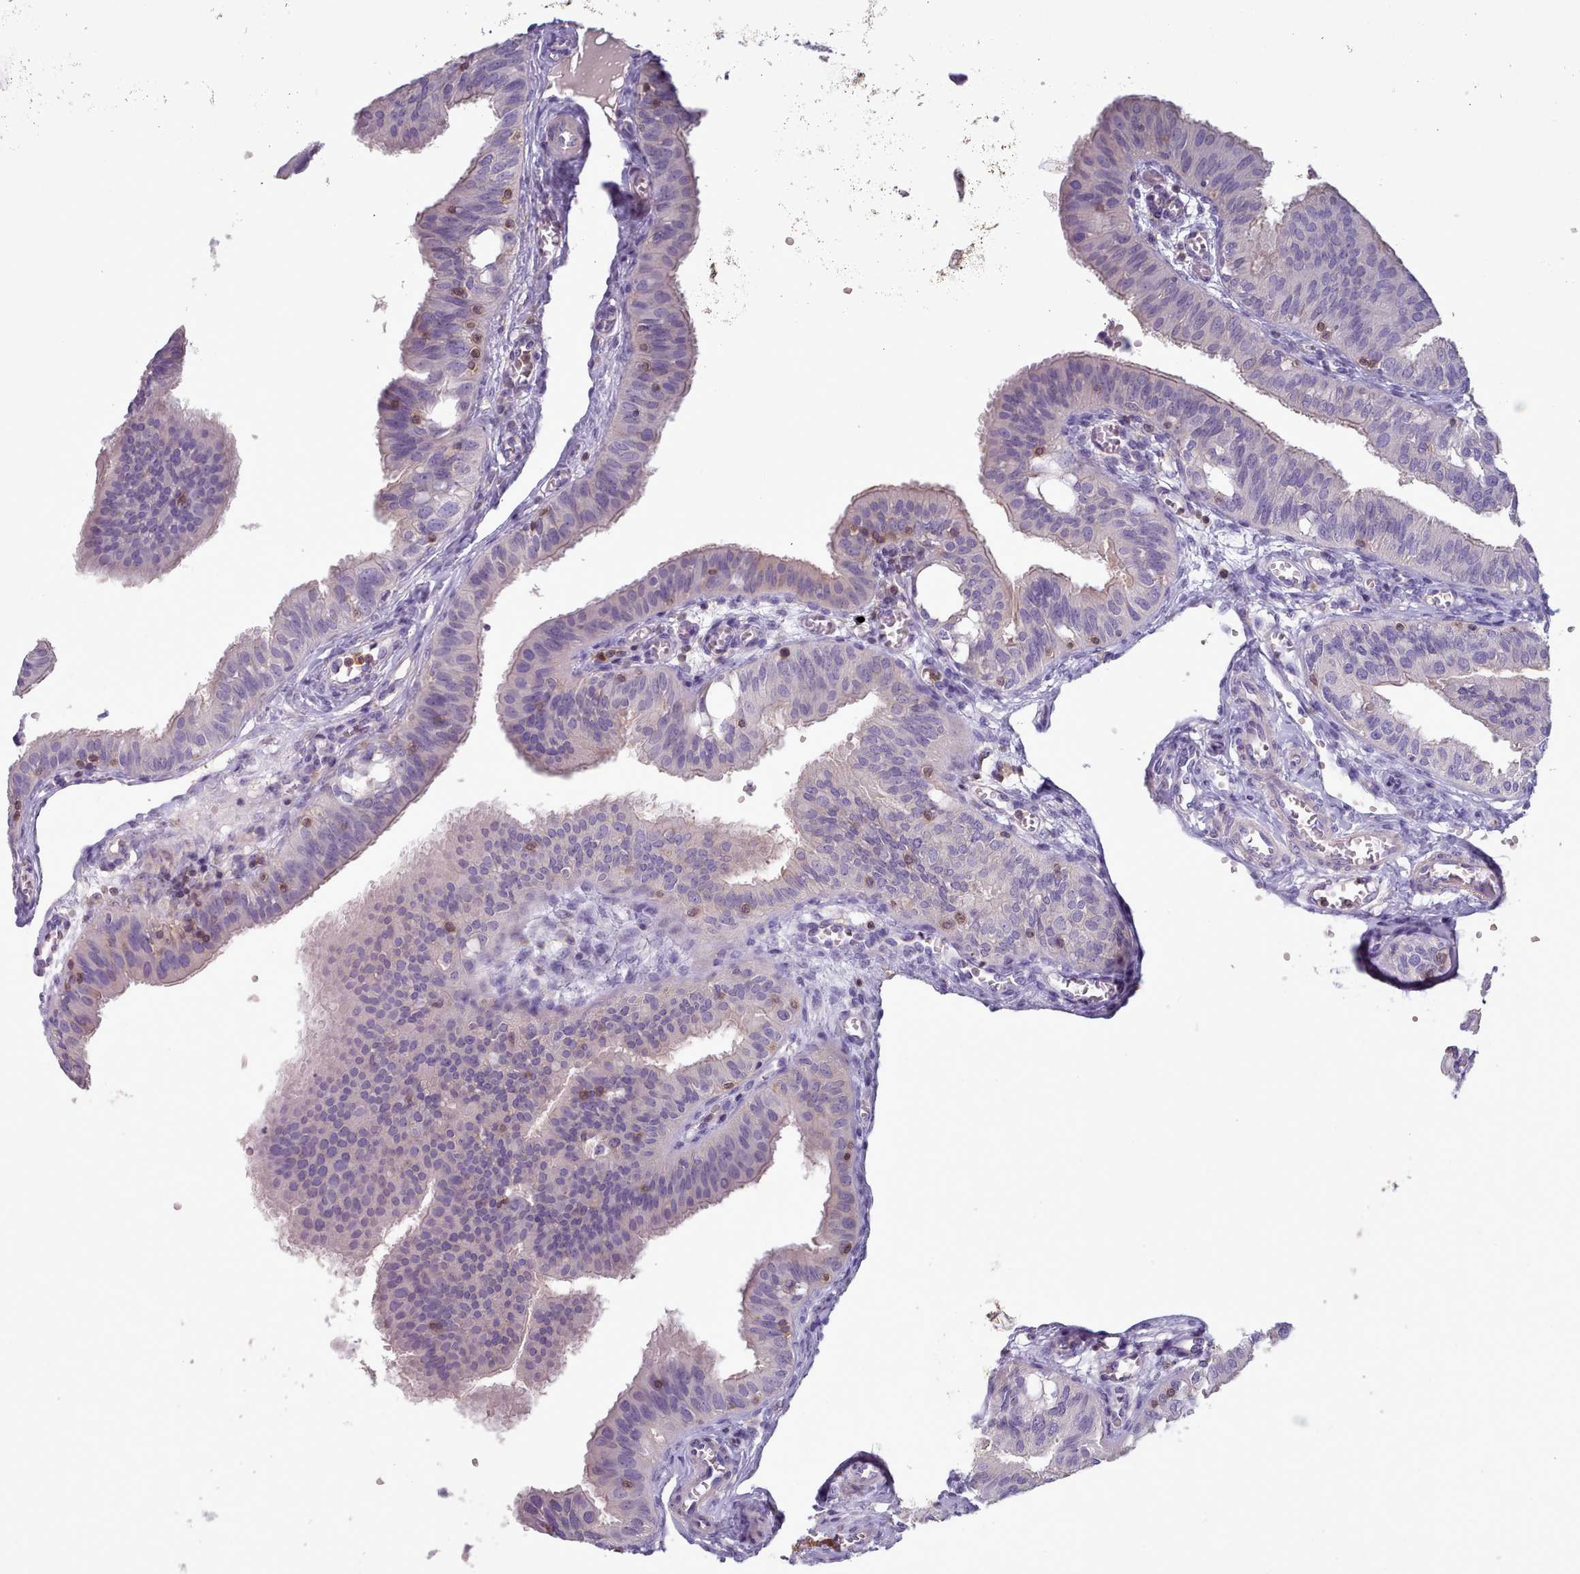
{"staining": {"intensity": "weak", "quantity": "25%-75%", "location": "cytoplasmic/membranous"}, "tissue": "fallopian tube", "cell_type": "Glandular cells", "image_type": "normal", "snomed": [{"axis": "morphology", "description": "Normal tissue, NOS"}, {"axis": "topography", "description": "Fallopian tube"}, {"axis": "topography", "description": "Ovary"}], "caption": "Human fallopian tube stained for a protein (brown) shows weak cytoplasmic/membranous positive positivity in about 25%-75% of glandular cells.", "gene": "RAC1", "patient": {"sex": "female", "age": 42}}